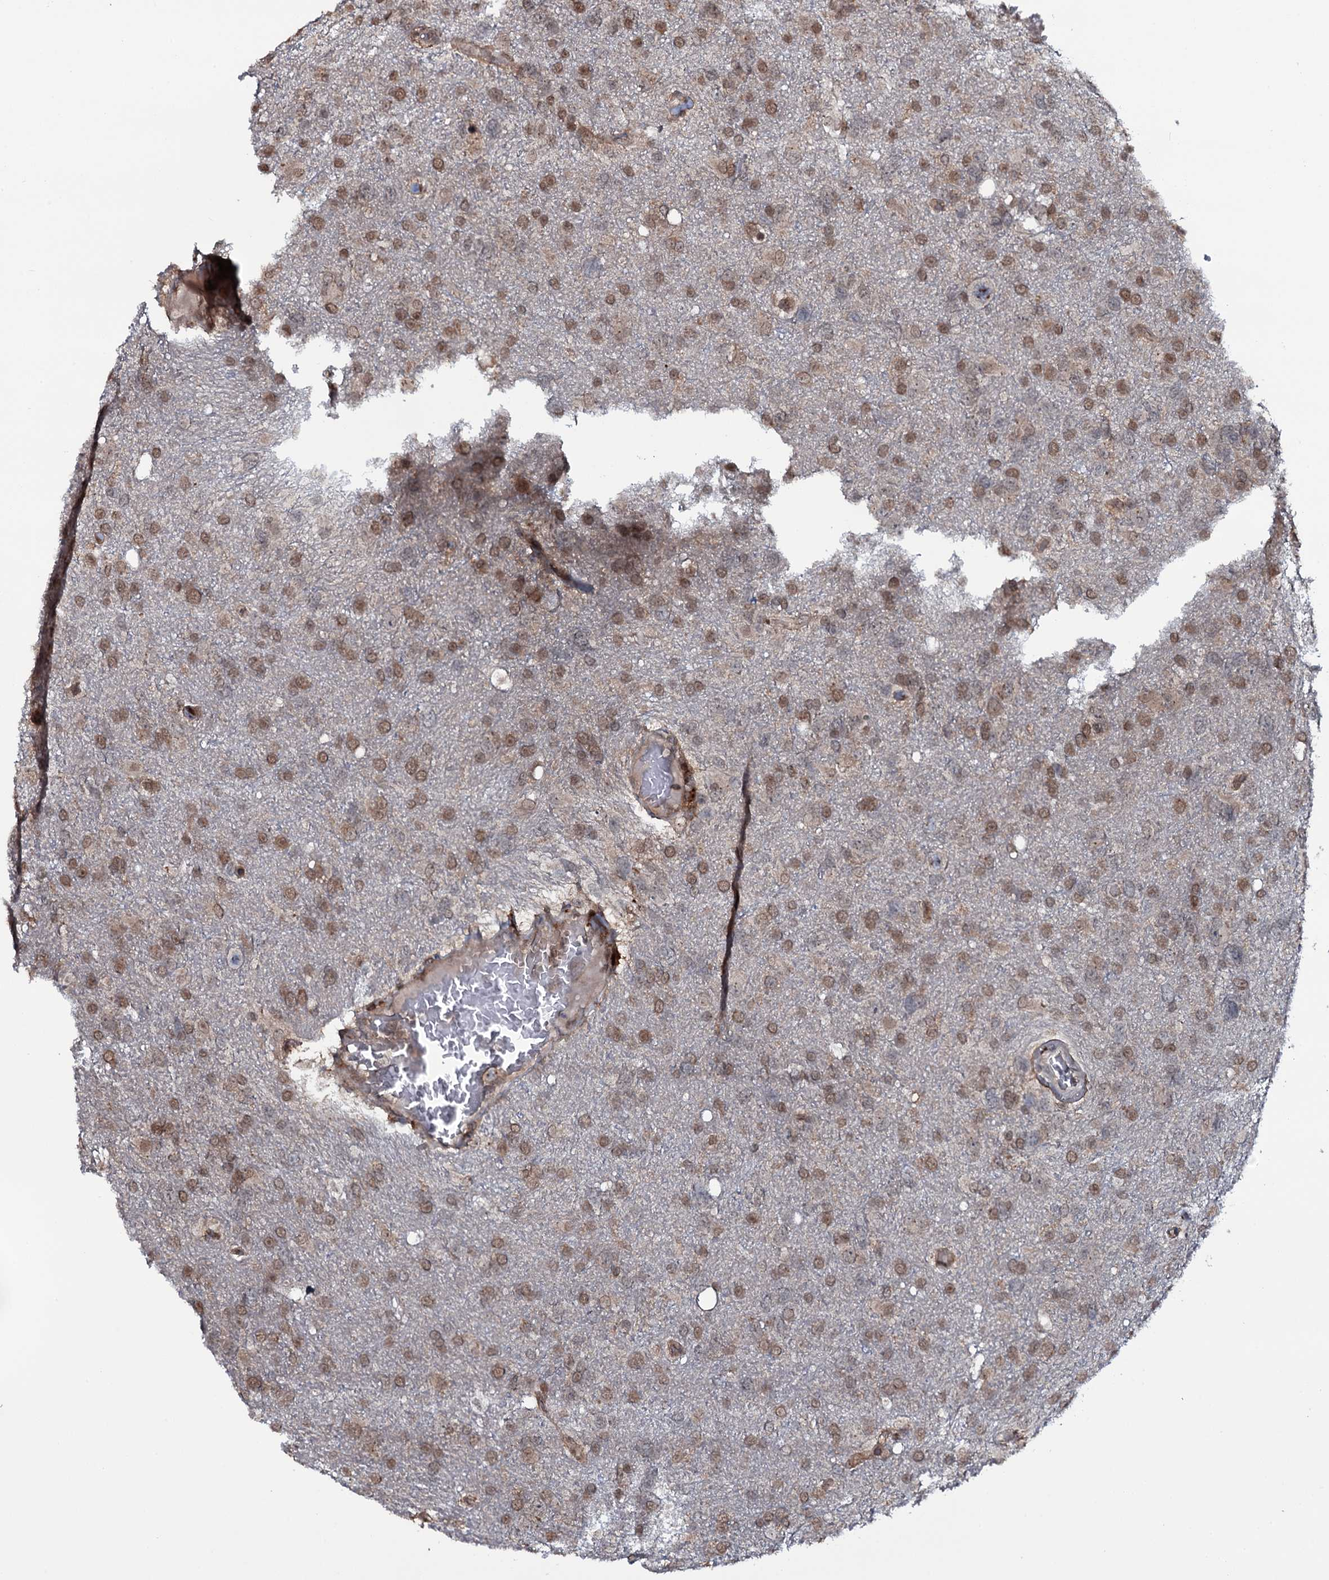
{"staining": {"intensity": "moderate", "quantity": ">75%", "location": "nuclear"}, "tissue": "glioma", "cell_type": "Tumor cells", "image_type": "cancer", "snomed": [{"axis": "morphology", "description": "Glioma, malignant, High grade"}, {"axis": "topography", "description": "Brain"}], "caption": "High-grade glioma (malignant) tissue displays moderate nuclear expression in approximately >75% of tumor cells, visualized by immunohistochemistry.", "gene": "HDDC3", "patient": {"sex": "male", "age": 61}}